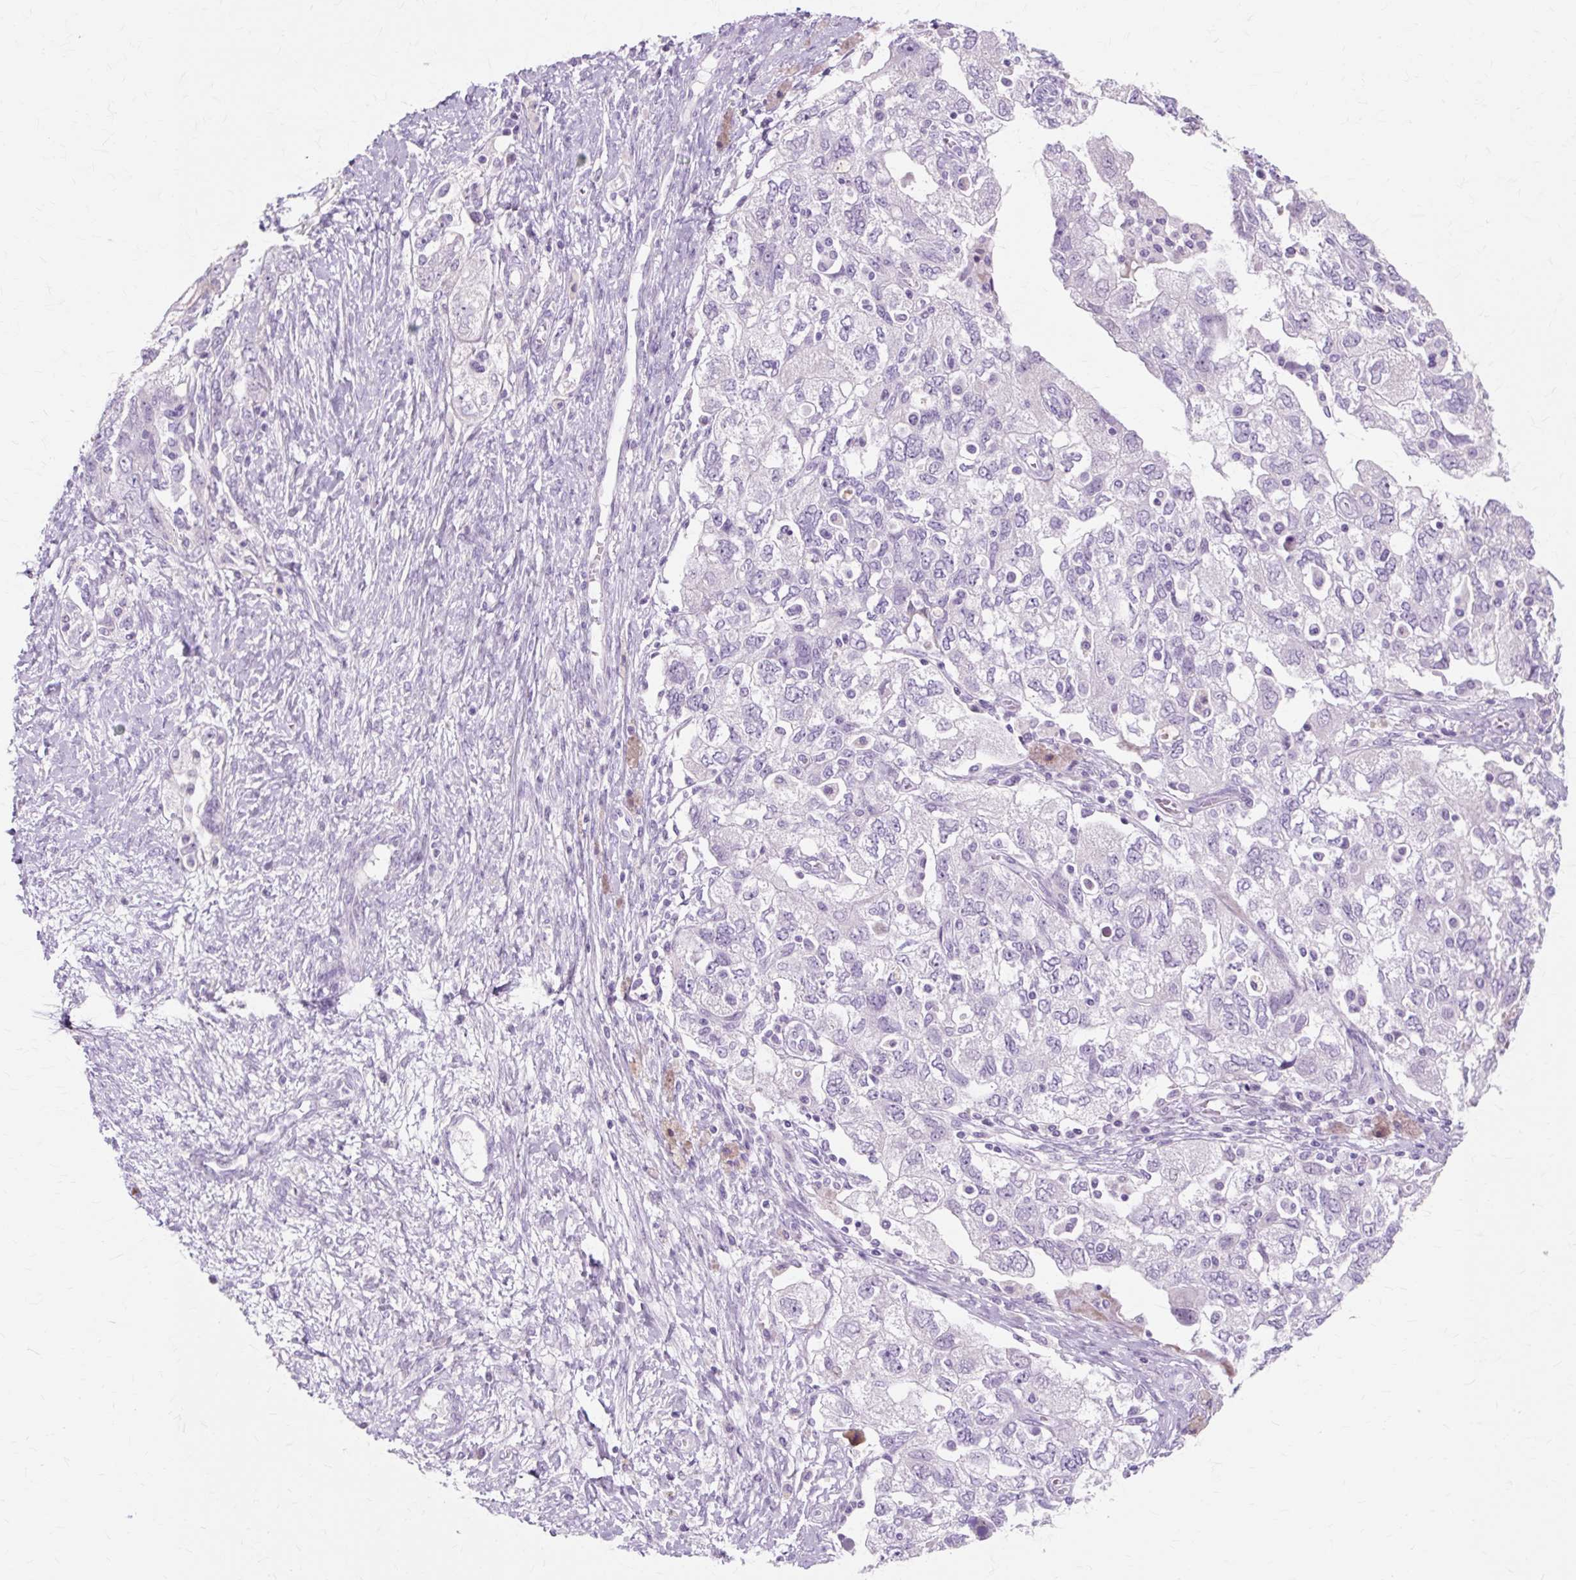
{"staining": {"intensity": "moderate", "quantity": "<25%", "location": "cytoplasmic/membranous"}, "tissue": "ovarian cancer", "cell_type": "Tumor cells", "image_type": "cancer", "snomed": [{"axis": "morphology", "description": "Carcinoma, NOS"}, {"axis": "morphology", "description": "Cystadenocarcinoma, serous, NOS"}, {"axis": "topography", "description": "Ovary"}], "caption": "Ovarian cancer stained with immunohistochemistry shows moderate cytoplasmic/membranous positivity in about <25% of tumor cells.", "gene": "IRX2", "patient": {"sex": "female", "age": 69}}